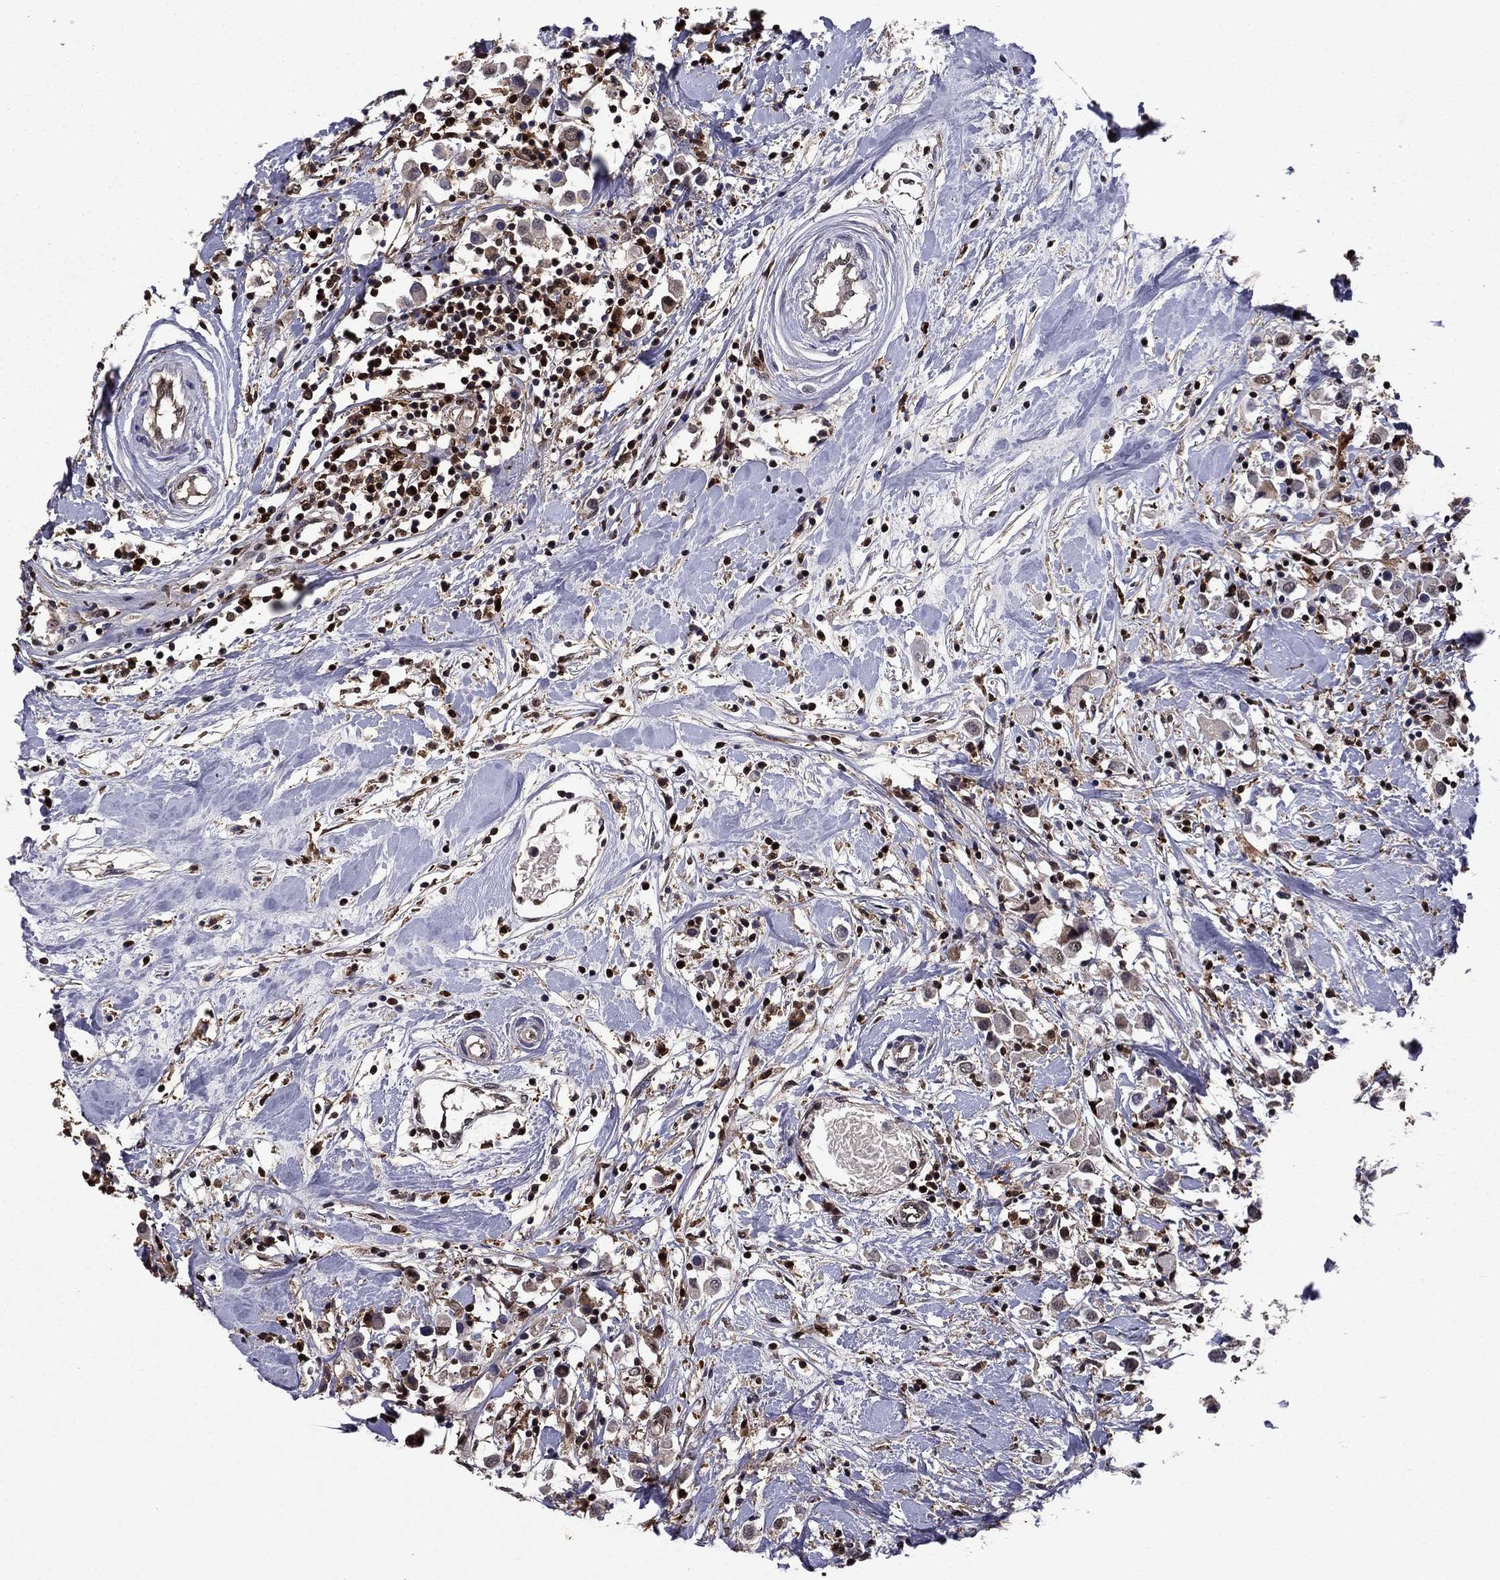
{"staining": {"intensity": "moderate", "quantity": "<25%", "location": "cytoplasmic/membranous,nuclear"}, "tissue": "breast cancer", "cell_type": "Tumor cells", "image_type": "cancer", "snomed": [{"axis": "morphology", "description": "Duct carcinoma"}, {"axis": "topography", "description": "Breast"}], "caption": "A brown stain labels moderate cytoplasmic/membranous and nuclear positivity of a protein in human breast cancer (infiltrating ductal carcinoma) tumor cells.", "gene": "APPBP2", "patient": {"sex": "female", "age": 61}}